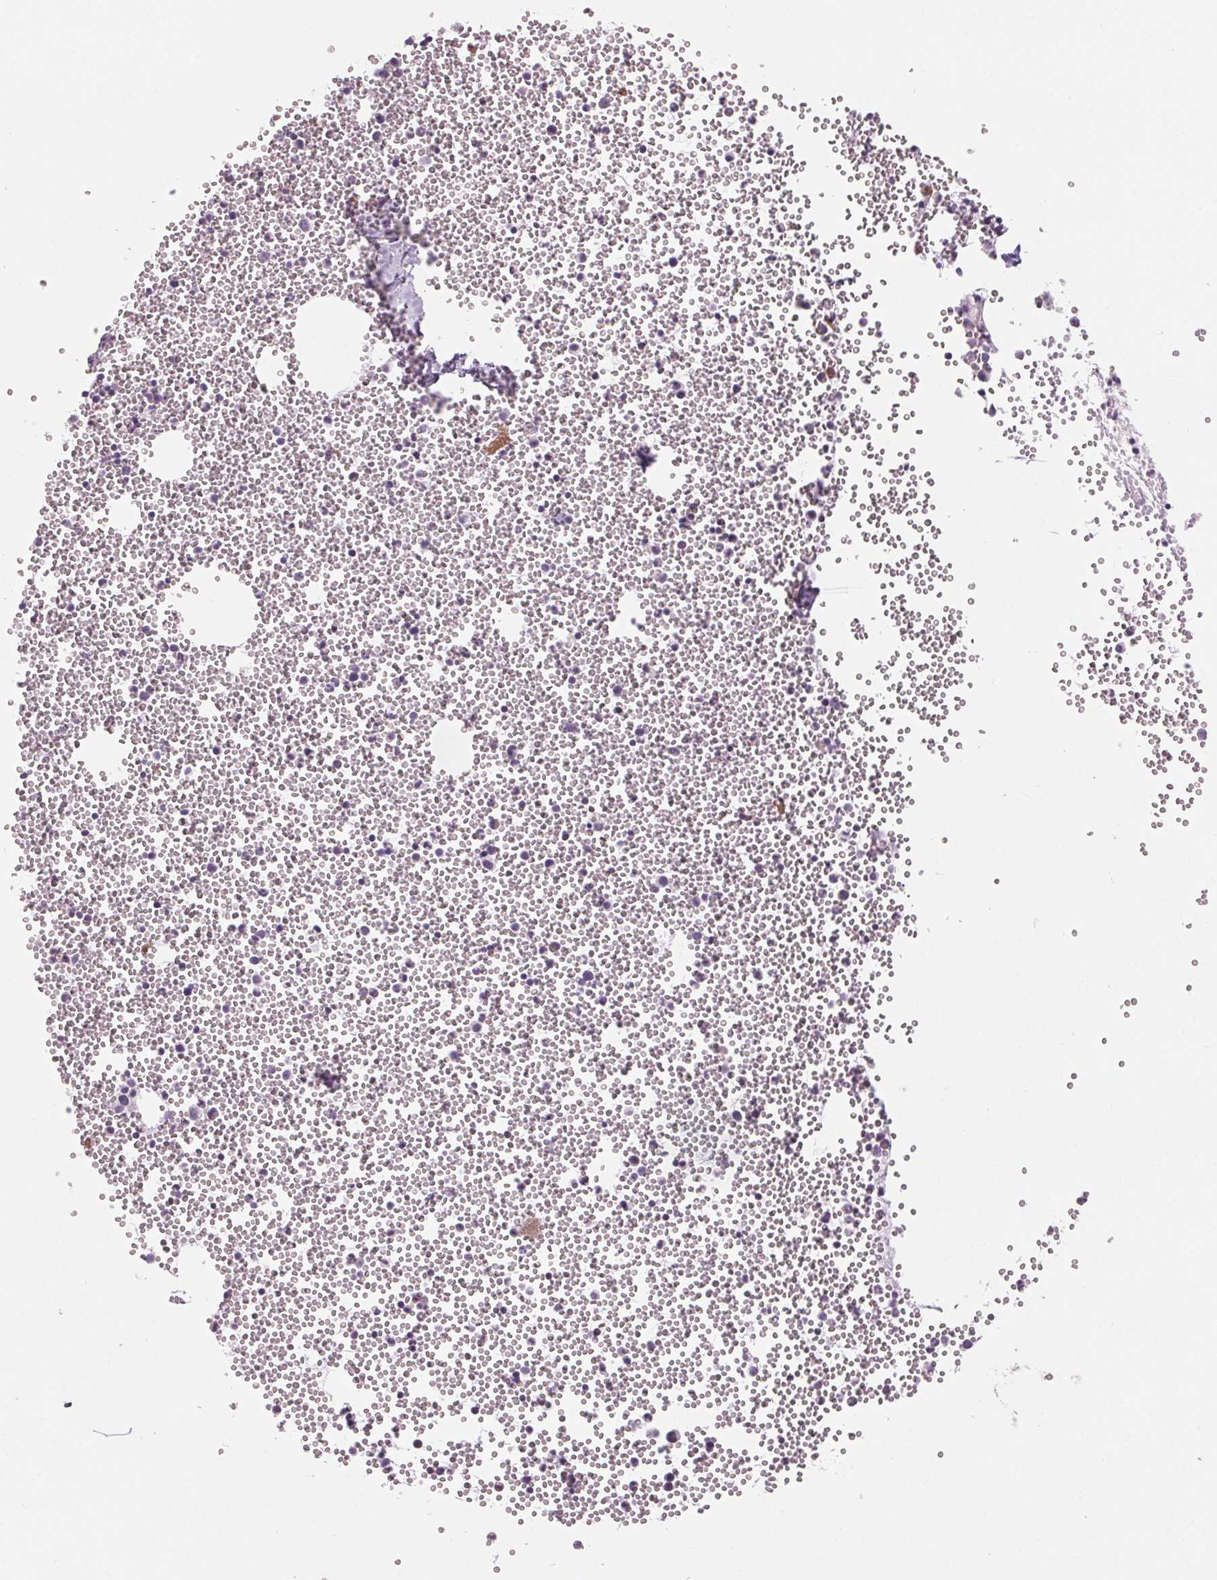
{"staining": {"intensity": "negative", "quantity": "none", "location": "none"}, "tissue": "bone marrow", "cell_type": "Hematopoietic cells", "image_type": "normal", "snomed": [{"axis": "morphology", "description": "Normal tissue, NOS"}, {"axis": "topography", "description": "Bone marrow"}], "caption": "The micrograph reveals no significant positivity in hematopoietic cells of bone marrow. Brightfield microscopy of IHC stained with DAB (brown) and hematoxylin (blue), captured at high magnification.", "gene": "HHLA2", "patient": {"sex": "male", "age": 89}}